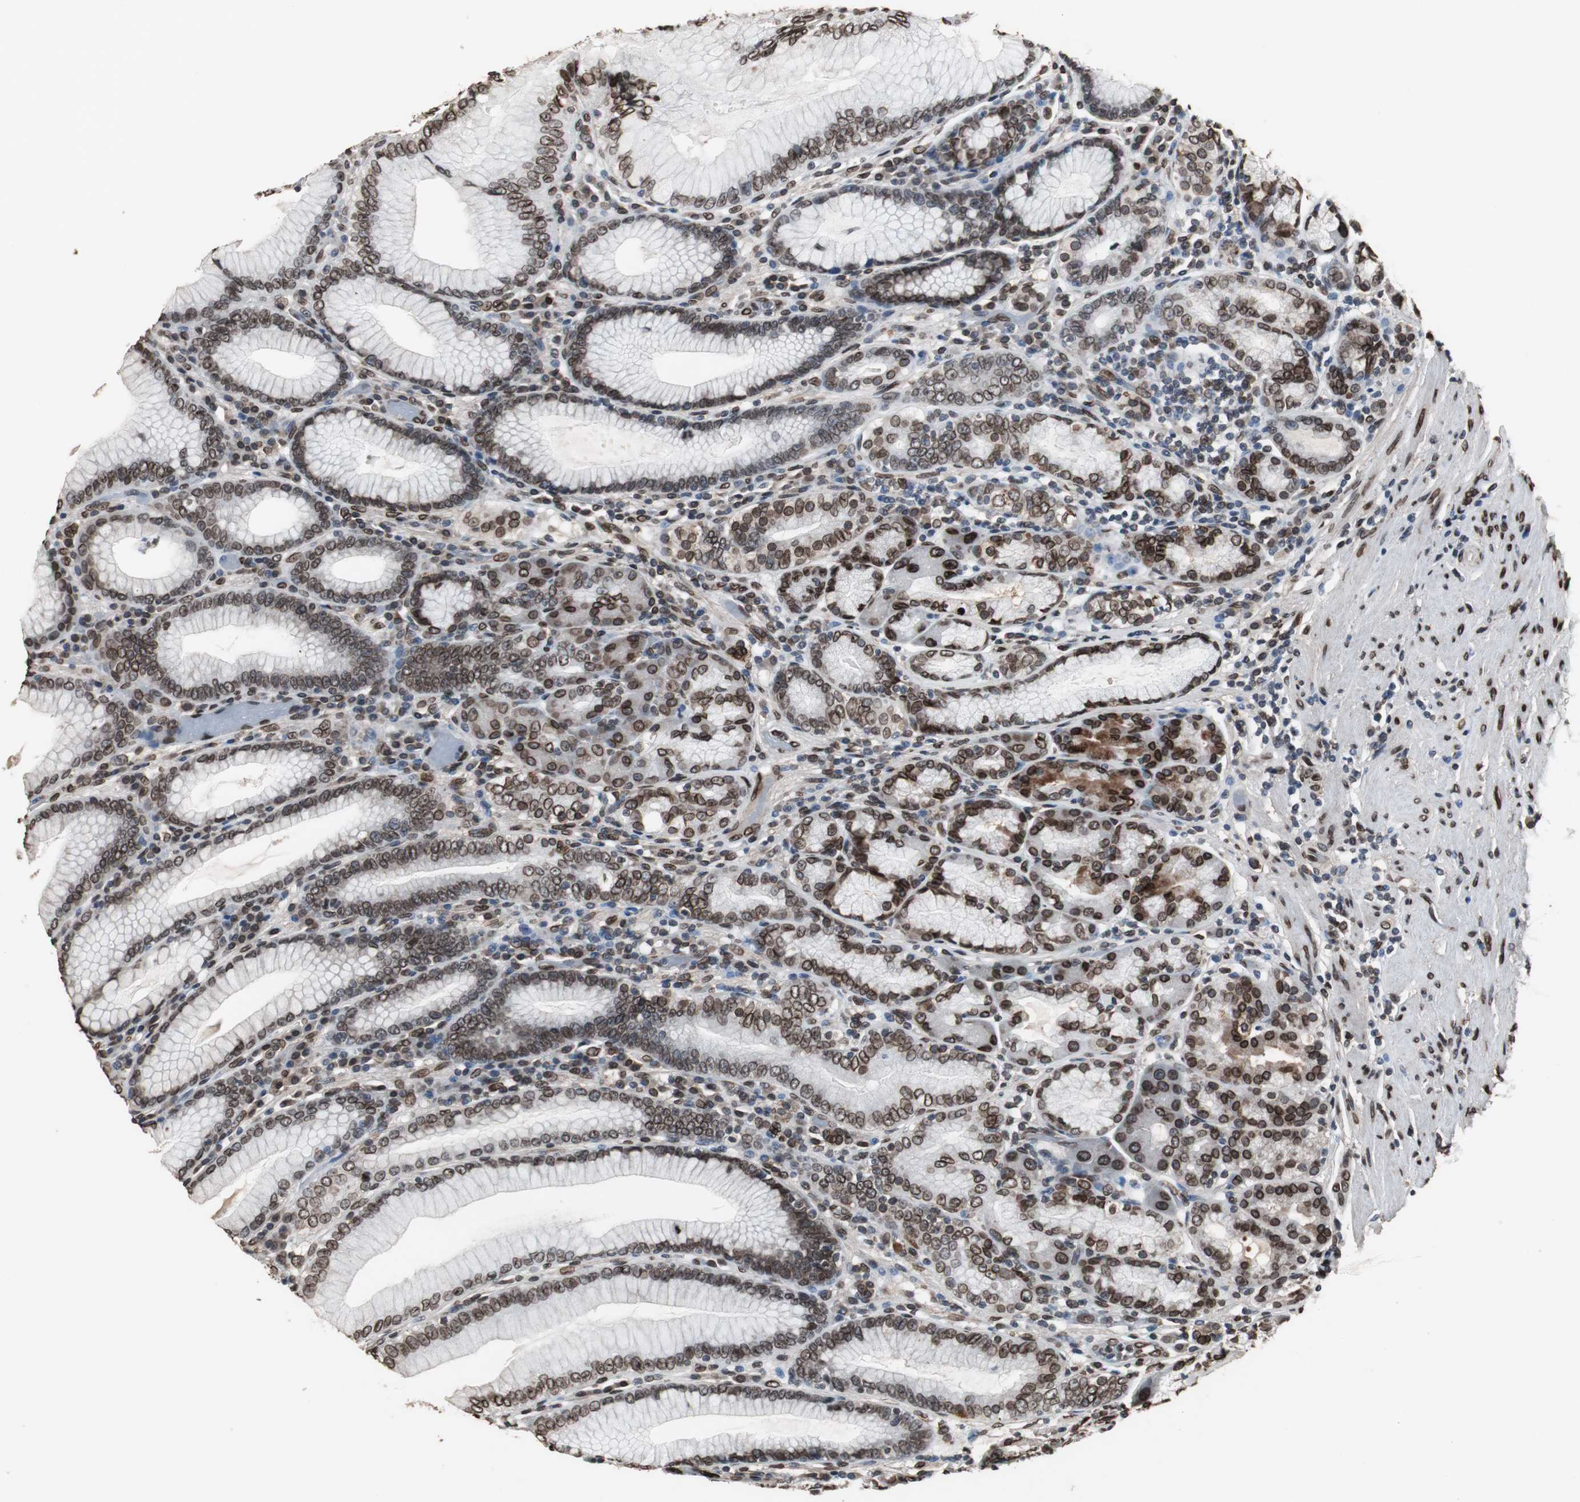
{"staining": {"intensity": "strong", "quantity": ">75%", "location": "cytoplasmic/membranous,nuclear"}, "tissue": "stomach", "cell_type": "Glandular cells", "image_type": "normal", "snomed": [{"axis": "morphology", "description": "Normal tissue, NOS"}, {"axis": "topography", "description": "Stomach, lower"}], "caption": "This image exhibits IHC staining of normal human stomach, with high strong cytoplasmic/membranous,nuclear positivity in about >75% of glandular cells.", "gene": "LMNA", "patient": {"sex": "female", "age": 76}}